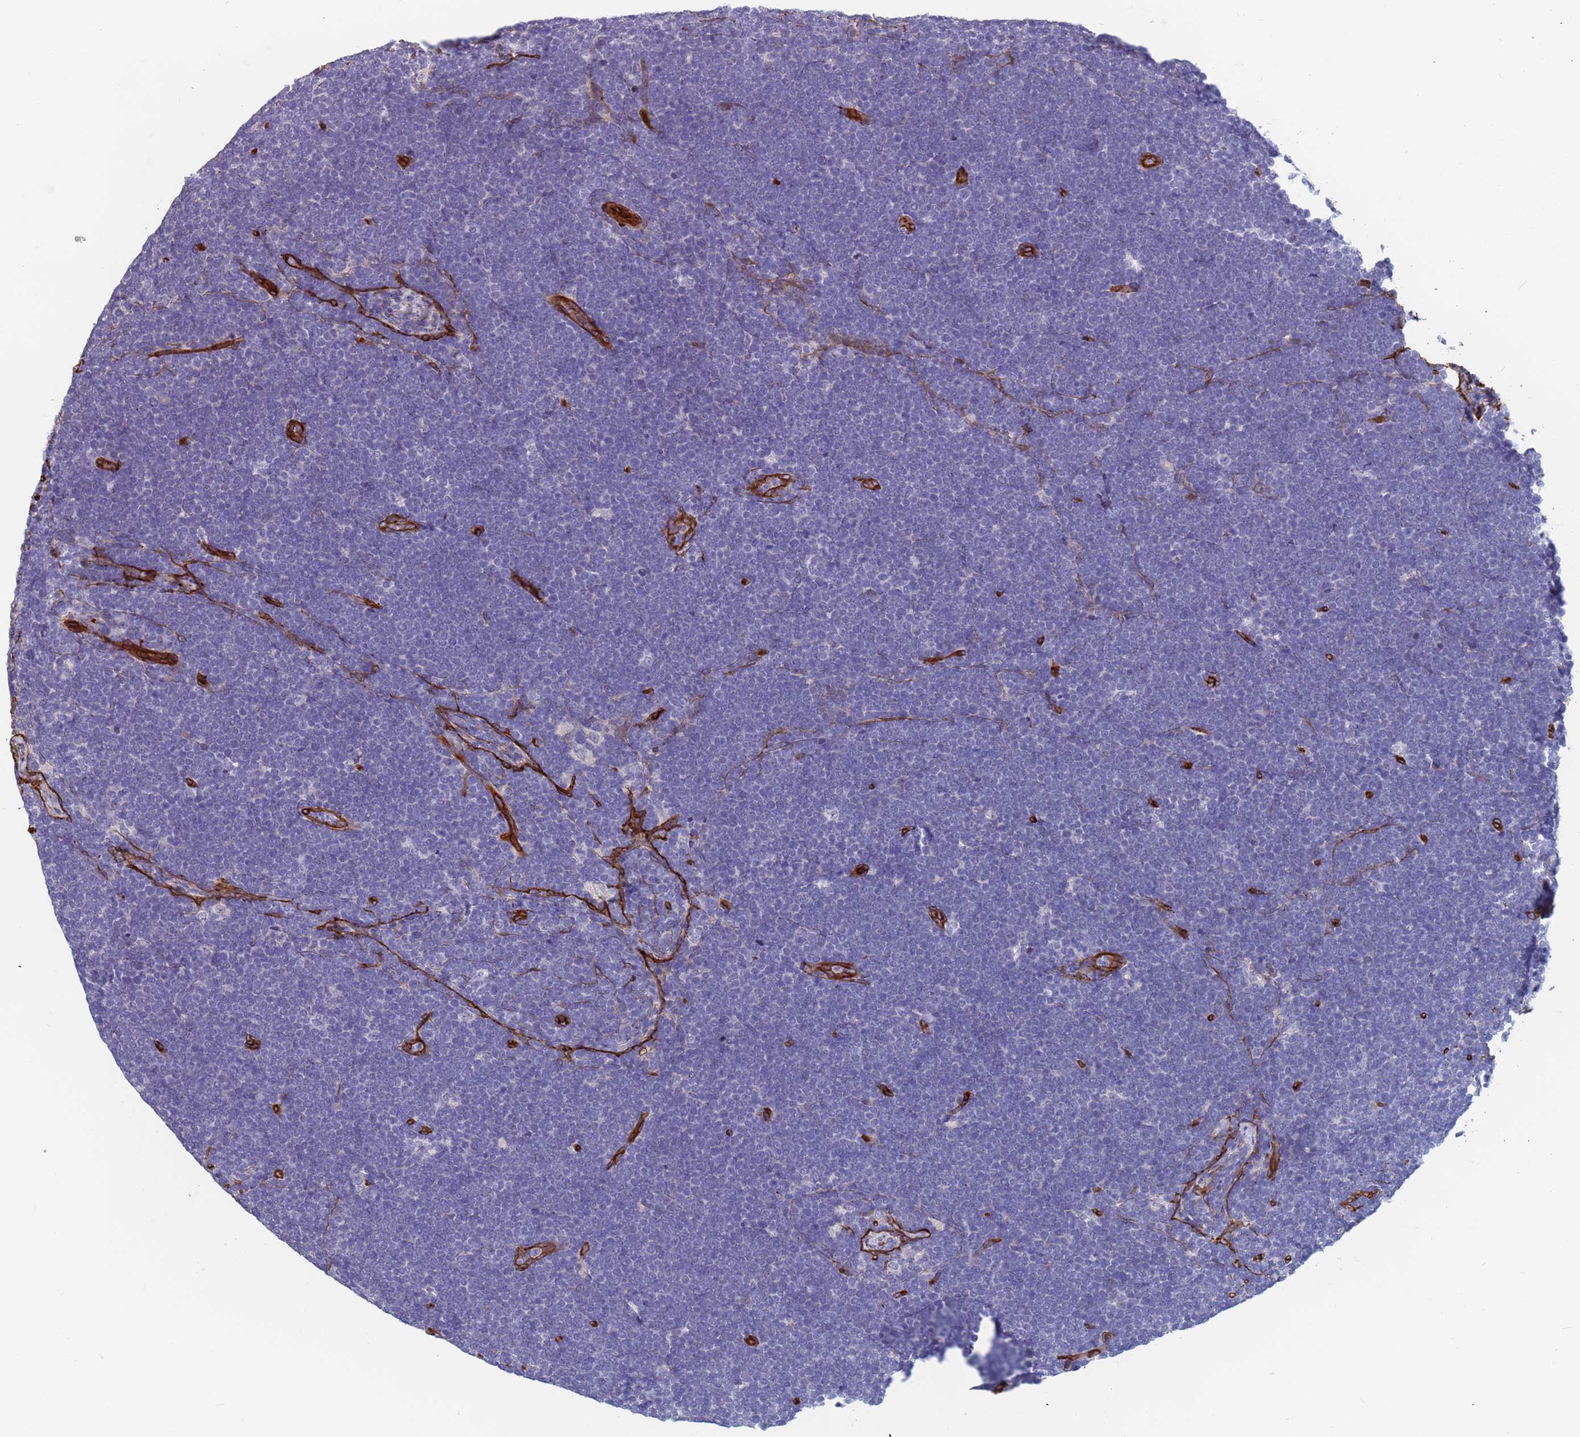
{"staining": {"intensity": "negative", "quantity": "none", "location": "none"}, "tissue": "lymphoma", "cell_type": "Tumor cells", "image_type": "cancer", "snomed": [{"axis": "morphology", "description": "Malignant lymphoma, non-Hodgkin's type, High grade"}, {"axis": "topography", "description": "Lymph node"}], "caption": "IHC histopathology image of human high-grade malignant lymphoma, non-Hodgkin's type stained for a protein (brown), which displays no positivity in tumor cells. (Stains: DAB immunohistochemistry (IHC) with hematoxylin counter stain, Microscopy: brightfield microscopy at high magnification).", "gene": "EHD2", "patient": {"sex": "male", "age": 13}}